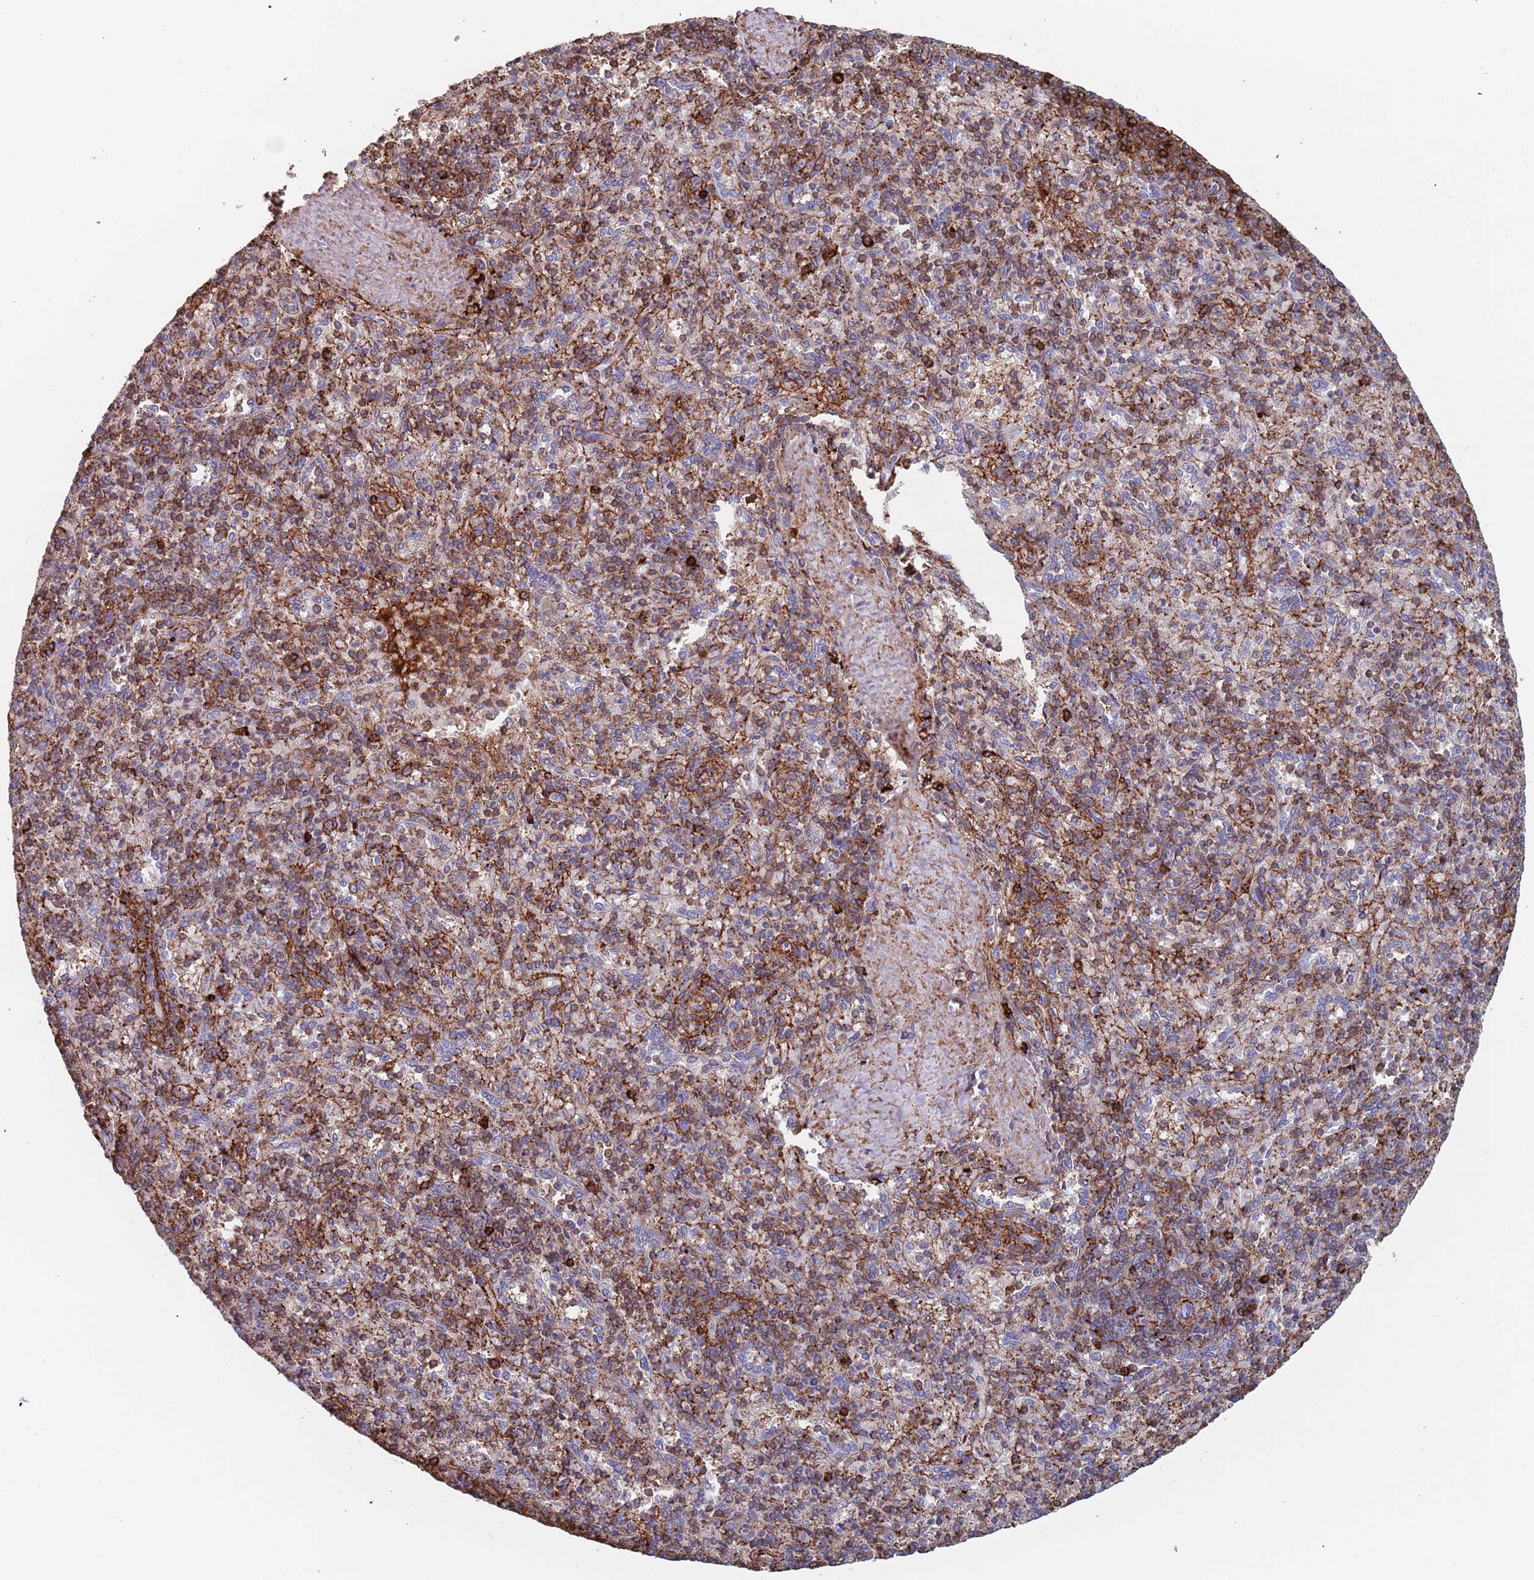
{"staining": {"intensity": "strong", "quantity": "25%-75%", "location": "cytoplasmic/membranous"}, "tissue": "spleen", "cell_type": "Cells in red pulp", "image_type": "normal", "snomed": [{"axis": "morphology", "description": "Normal tissue, NOS"}, {"axis": "topography", "description": "Spleen"}], "caption": "Spleen stained with DAB (3,3'-diaminobenzidine) immunohistochemistry (IHC) demonstrates high levels of strong cytoplasmic/membranous staining in approximately 25%-75% of cells in red pulp. The staining was performed using DAB (3,3'-diaminobenzidine), with brown indicating positive protein expression. Nuclei are stained blue with hematoxylin.", "gene": "RNF144A", "patient": {"sex": "male", "age": 82}}